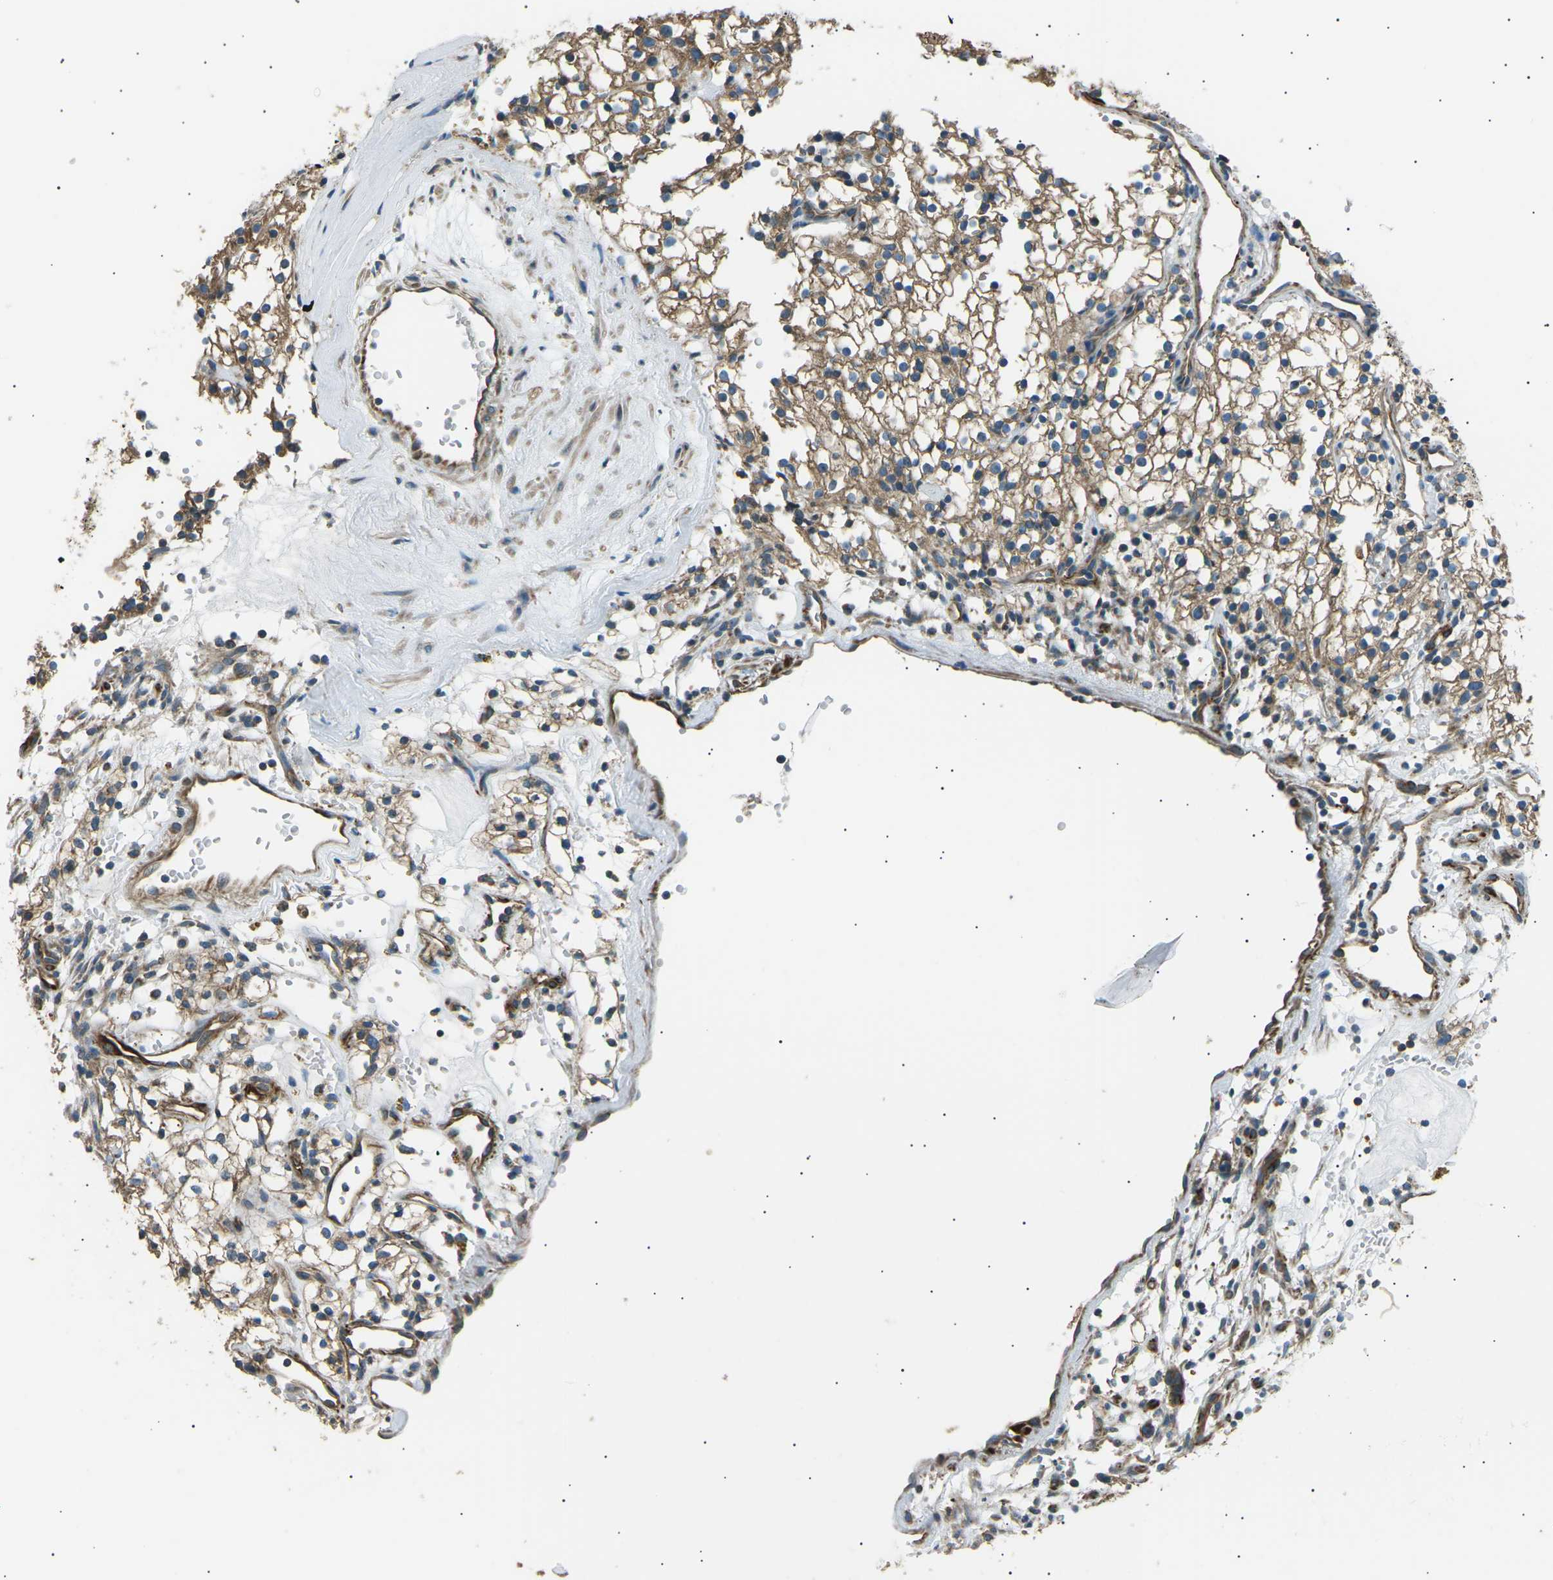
{"staining": {"intensity": "moderate", "quantity": ">75%", "location": "cytoplasmic/membranous"}, "tissue": "renal cancer", "cell_type": "Tumor cells", "image_type": "cancer", "snomed": [{"axis": "morphology", "description": "Adenocarcinoma, NOS"}, {"axis": "topography", "description": "Kidney"}], "caption": "The image displays a brown stain indicating the presence of a protein in the cytoplasmic/membranous of tumor cells in renal adenocarcinoma. (DAB IHC with brightfield microscopy, high magnification).", "gene": "SLK", "patient": {"sex": "male", "age": 59}}